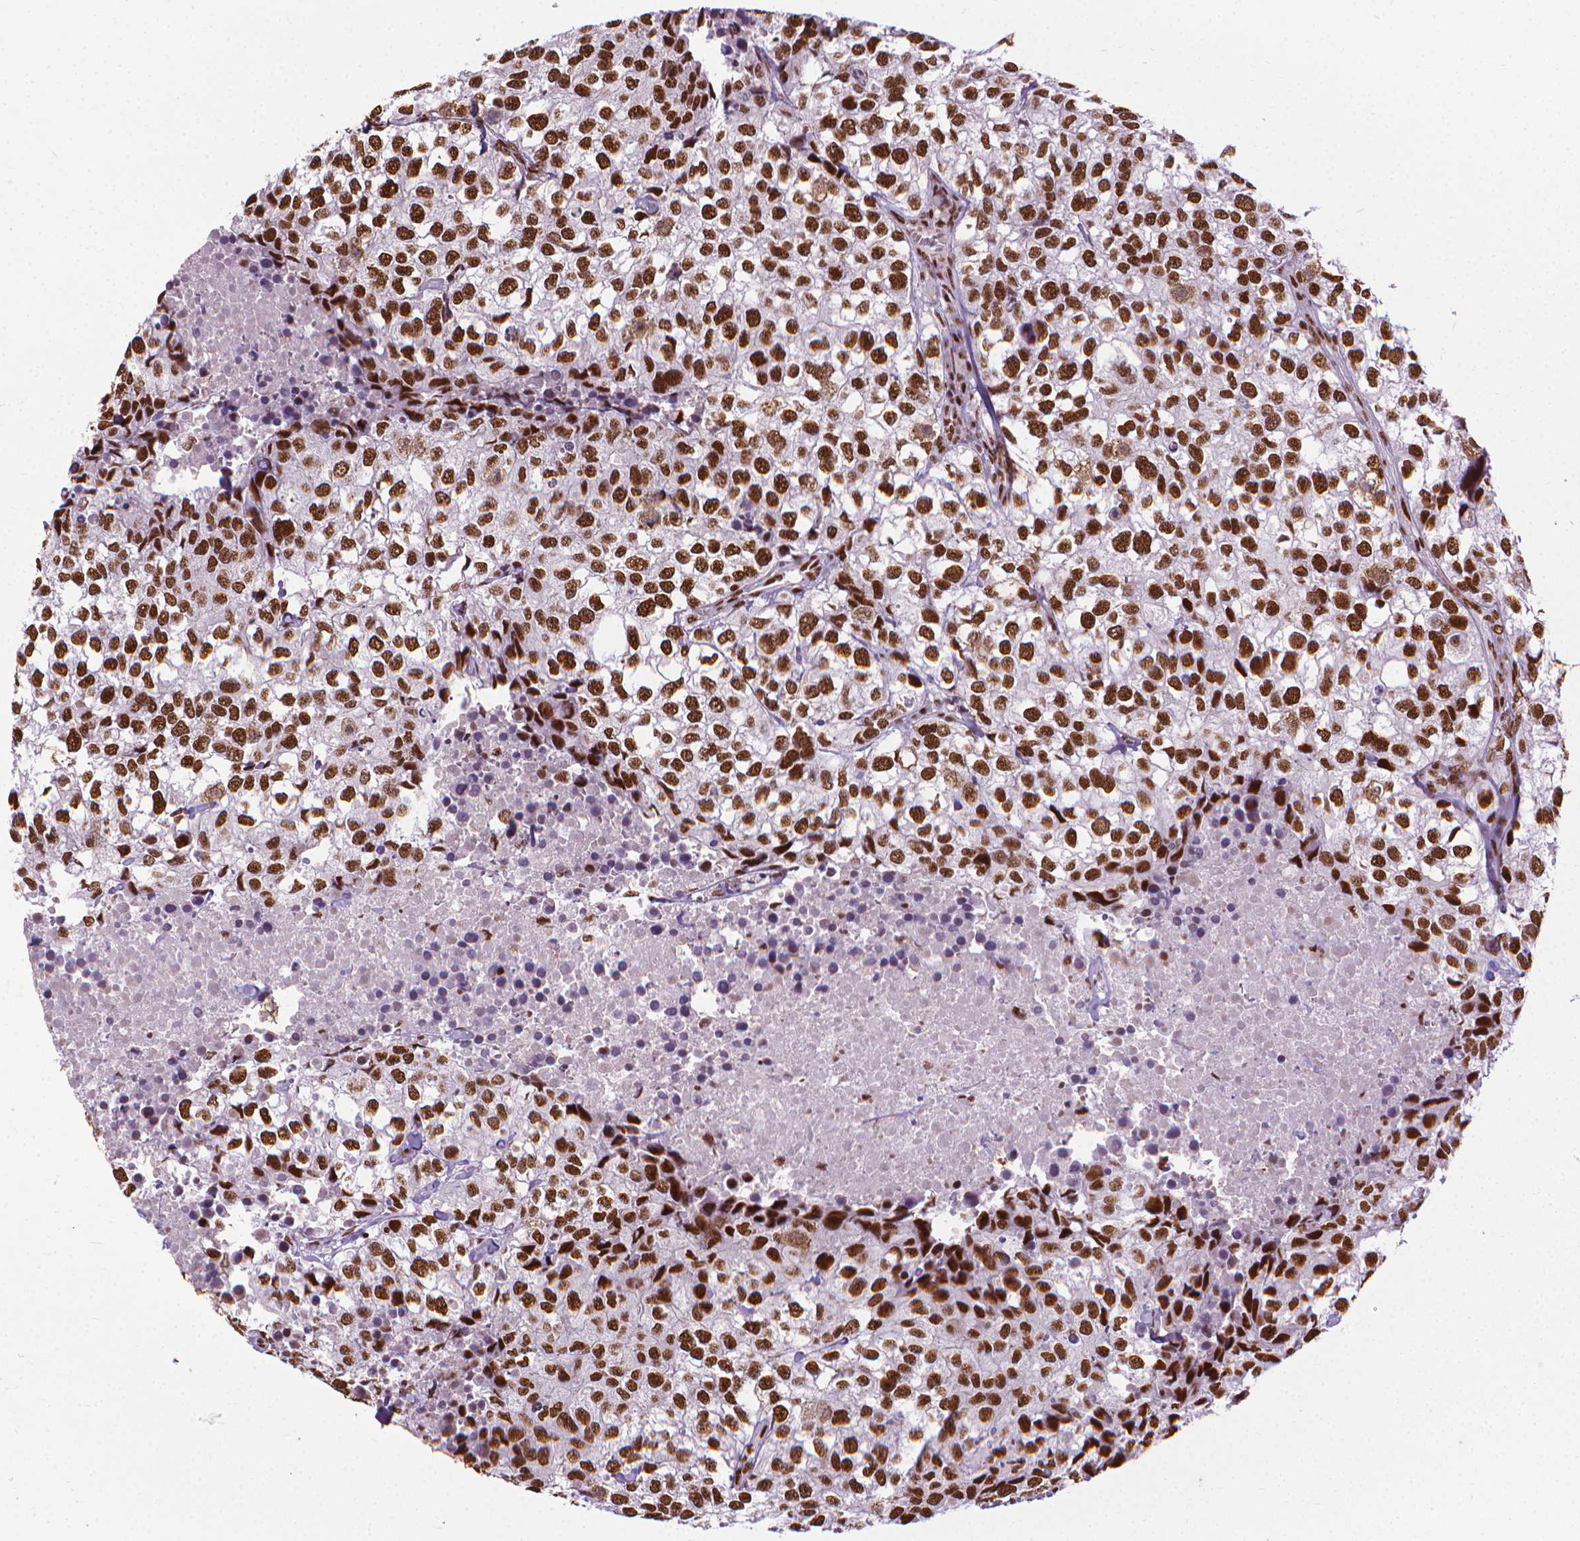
{"staining": {"intensity": "strong", "quantity": ">75%", "location": "nuclear"}, "tissue": "breast cancer", "cell_type": "Tumor cells", "image_type": "cancer", "snomed": [{"axis": "morphology", "description": "Duct carcinoma"}, {"axis": "topography", "description": "Breast"}], "caption": "Tumor cells reveal strong nuclear staining in about >75% of cells in breast cancer.", "gene": "AKAP8", "patient": {"sex": "female", "age": 30}}